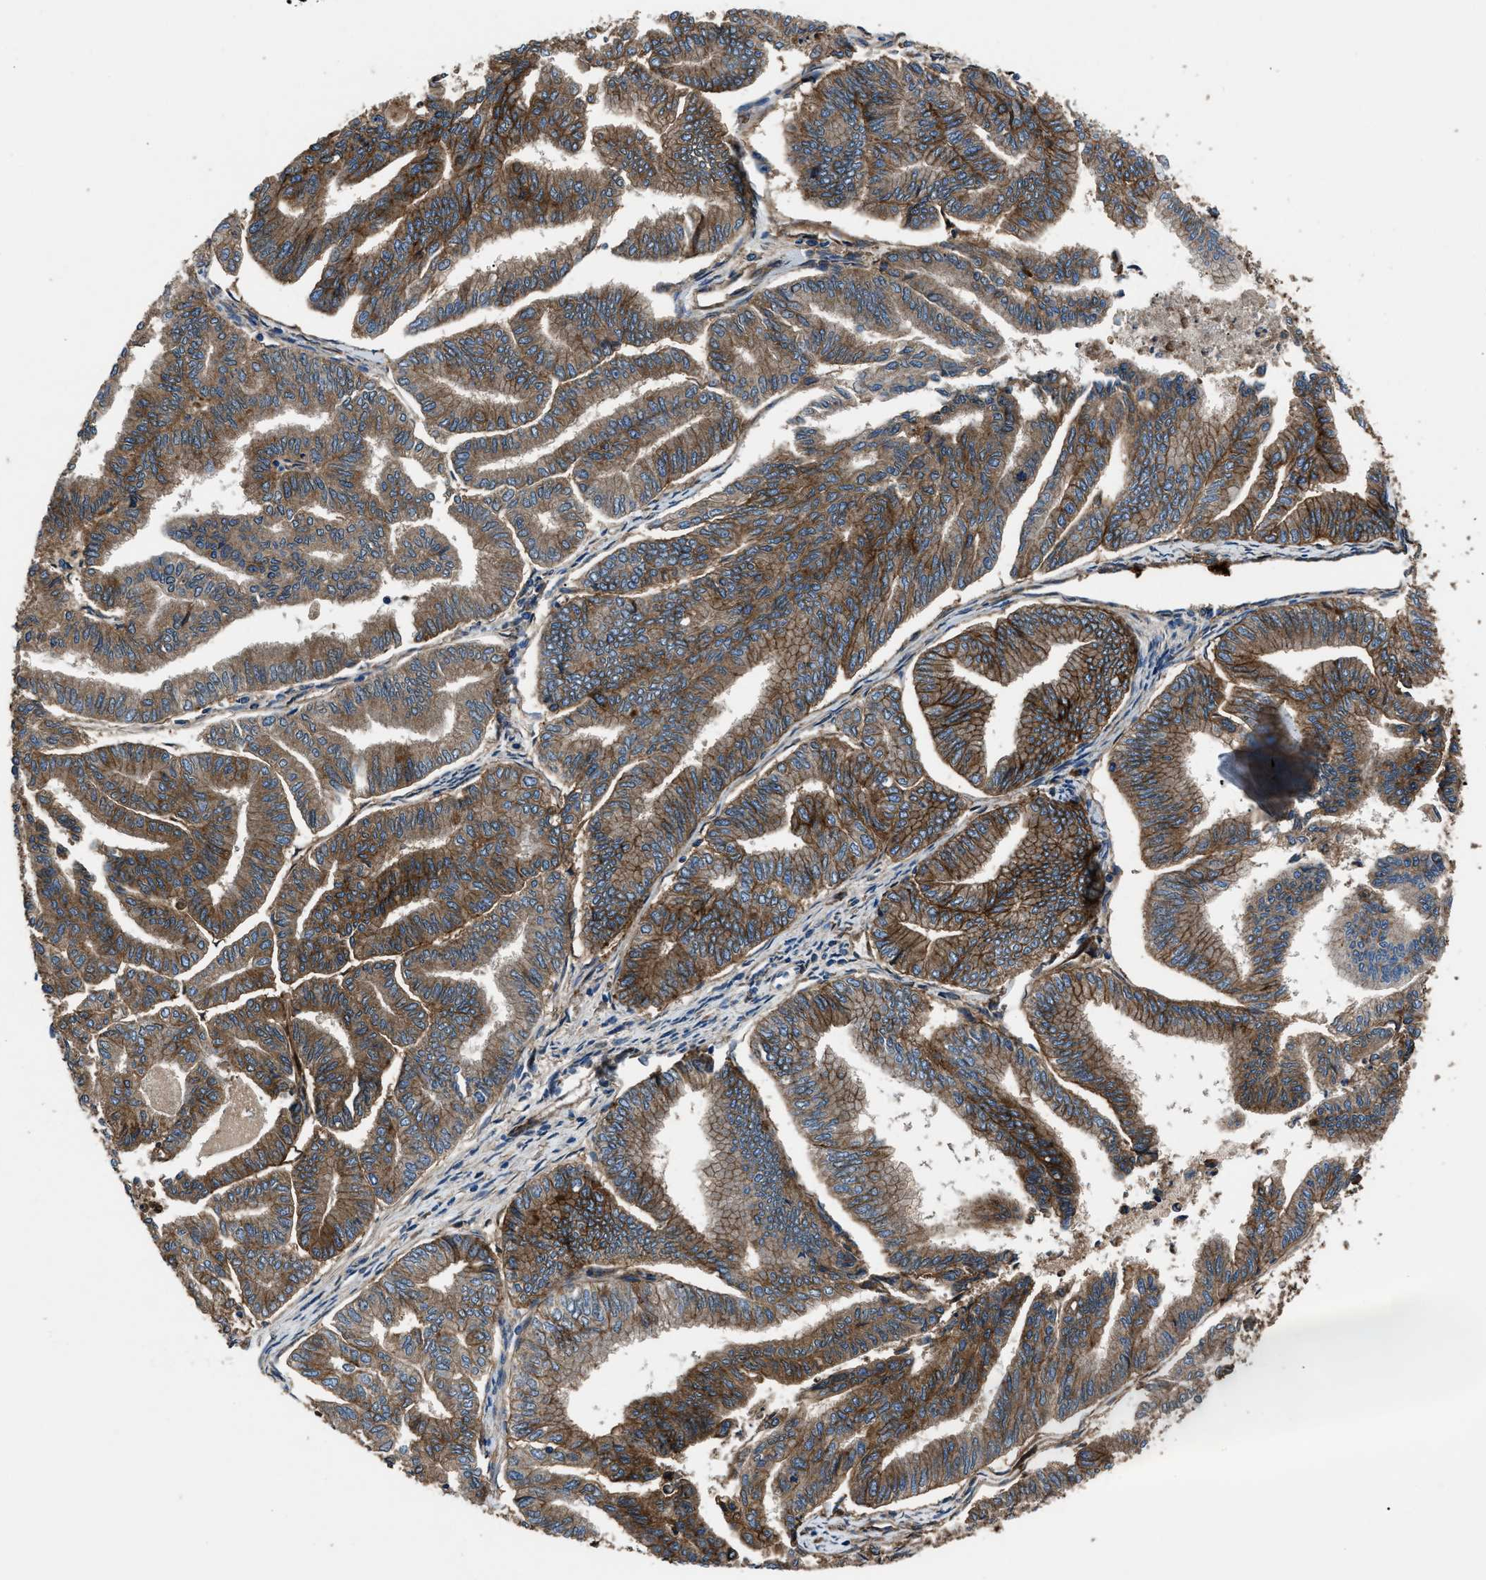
{"staining": {"intensity": "moderate", "quantity": ">75%", "location": "cytoplasmic/membranous"}, "tissue": "endometrial cancer", "cell_type": "Tumor cells", "image_type": "cancer", "snomed": [{"axis": "morphology", "description": "Adenocarcinoma, NOS"}, {"axis": "topography", "description": "Endometrium"}], "caption": "About >75% of tumor cells in endometrial cancer (adenocarcinoma) exhibit moderate cytoplasmic/membranous protein positivity as visualized by brown immunohistochemical staining.", "gene": "CD276", "patient": {"sex": "female", "age": 79}}